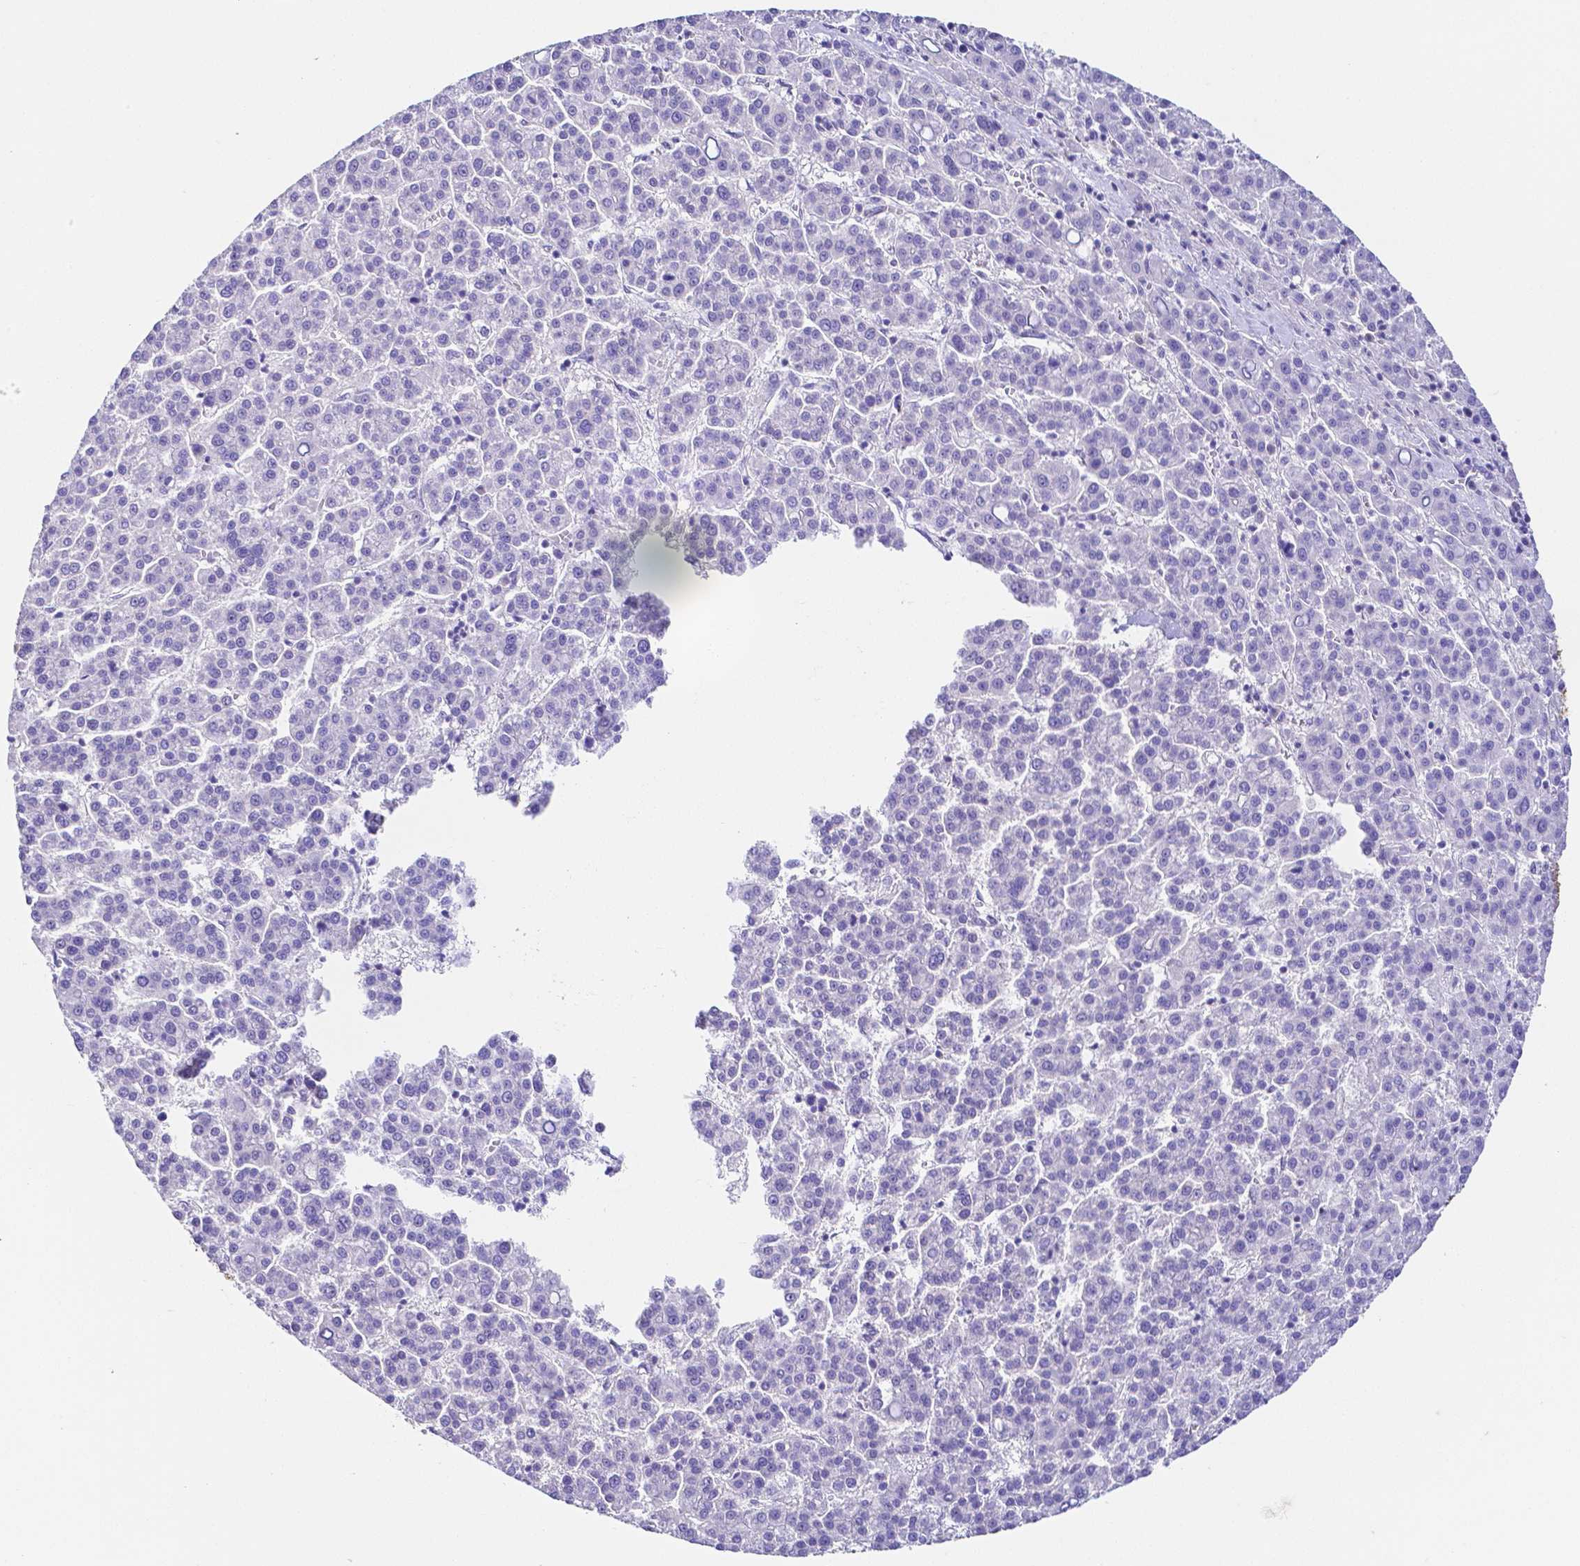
{"staining": {"intensity": "negative", "quantity": "none", "location": "none"}, "tissue": "liver cancer", "cell_type": "Tumor cells", "image_type": "cancer", "snomed": [{"axis": "morphology", "description": "Carcinoma, Hepatocellular, NOS"}, {"axis": "topography", "description": "Liver"}], "caption": "The histopathology image exhibits no significant positivity in tumor cells of liver hepatocellular carcinoma. (DAB immunohistochemistry (IHC) visualized using brightfield microscopy, high magnification).", "gene": "PKP3", "patient": {"sex": "female", "age": 58}}